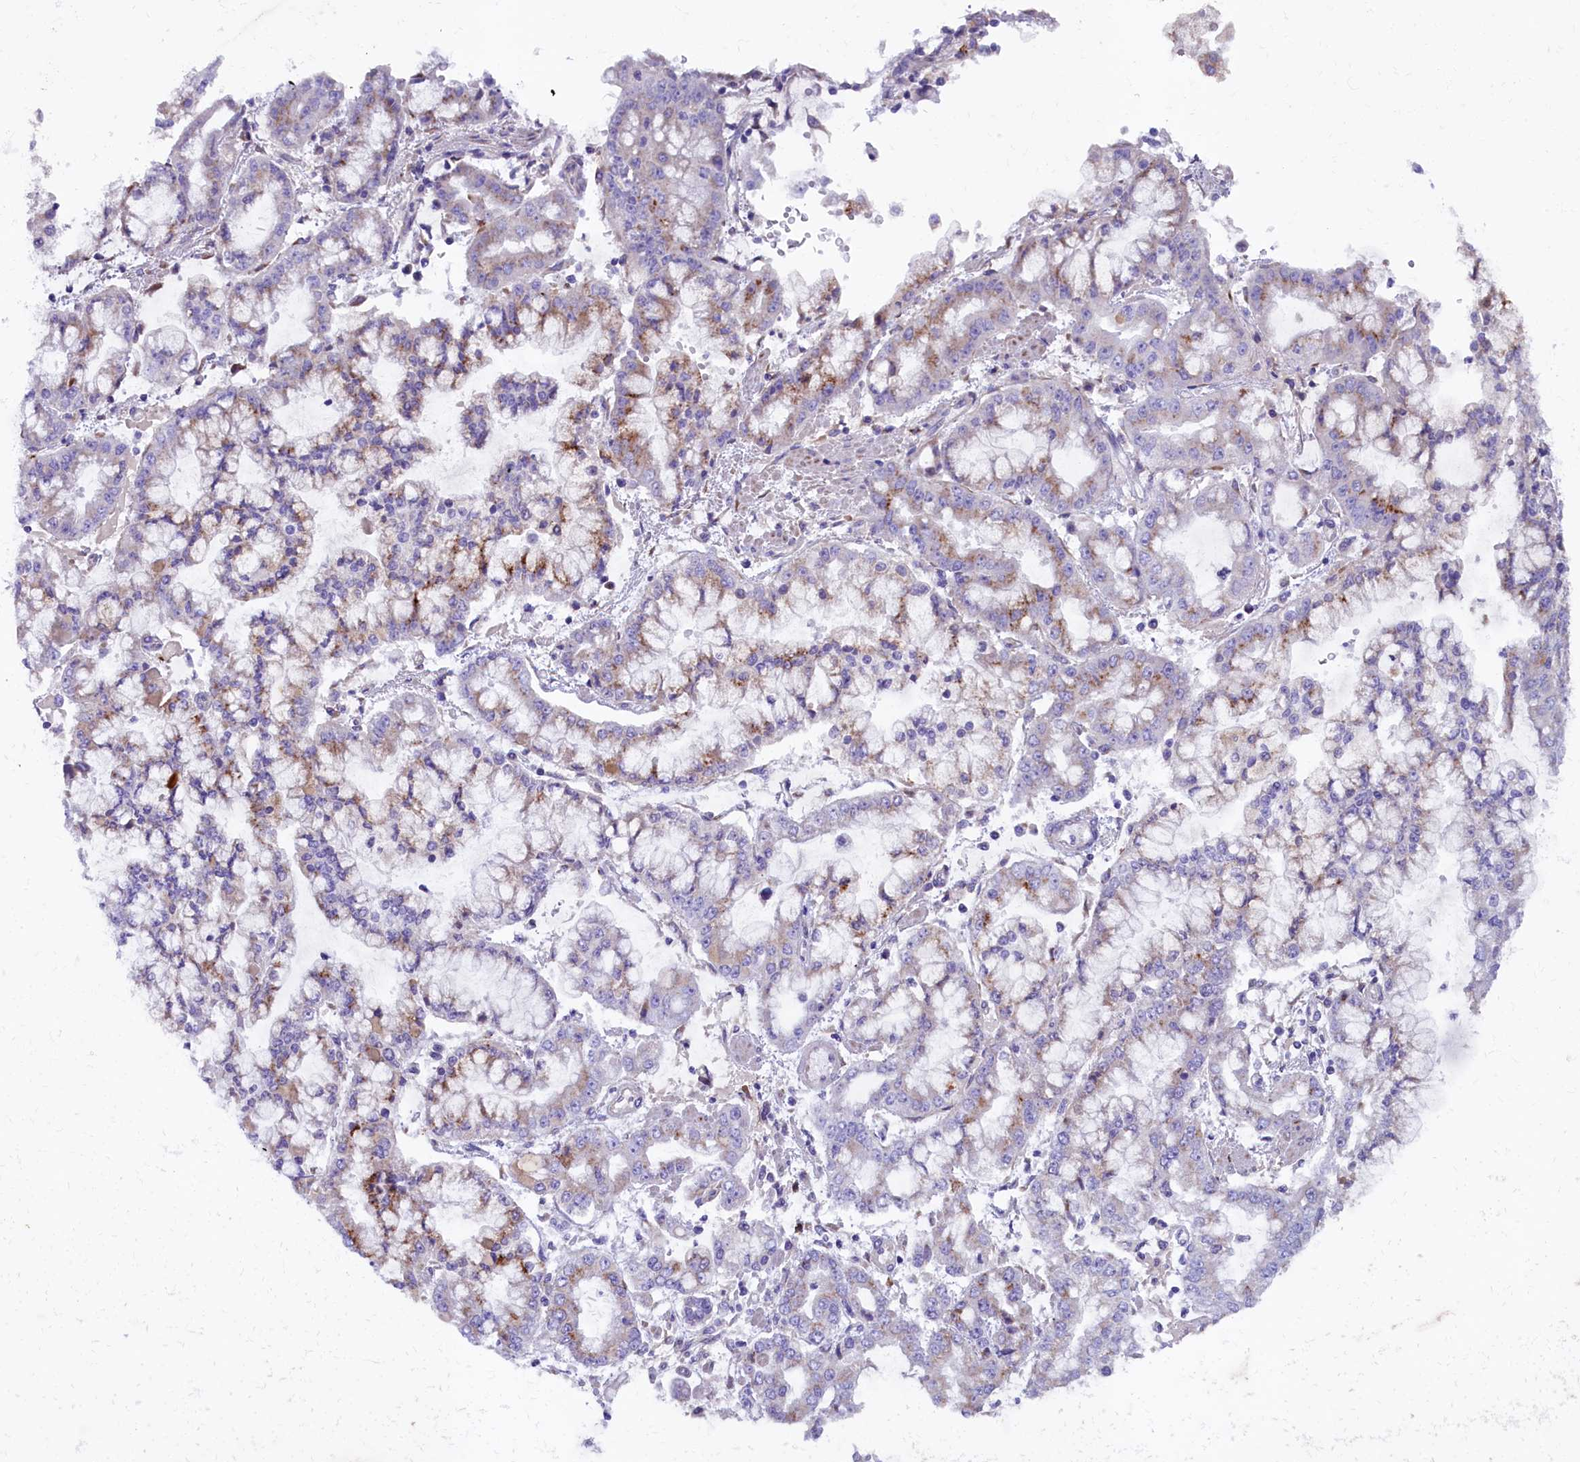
{"staining": {"intensity": "moderate", "quantity": "<25%", "location": "cytoplasmic/membranous"}, "tissue": "stomach cancer", "cell_type": "Tumor cells", "image_type": "cancer", "snomed": [{"axis": "morphology", "description": "Adenocarcinoma, NOS"}, {"axis": "topography", "description": "Stomach"}], "caption": "A high-resolution image shows immunohistochemistry (IHC) staining of adenocarcinoma (stomach), which displays moderate cytoplasmic/membranous staining in about <25% of tumor cells.", "gene": "GPR108", "patient": {"sex": "male", "age": 76}}